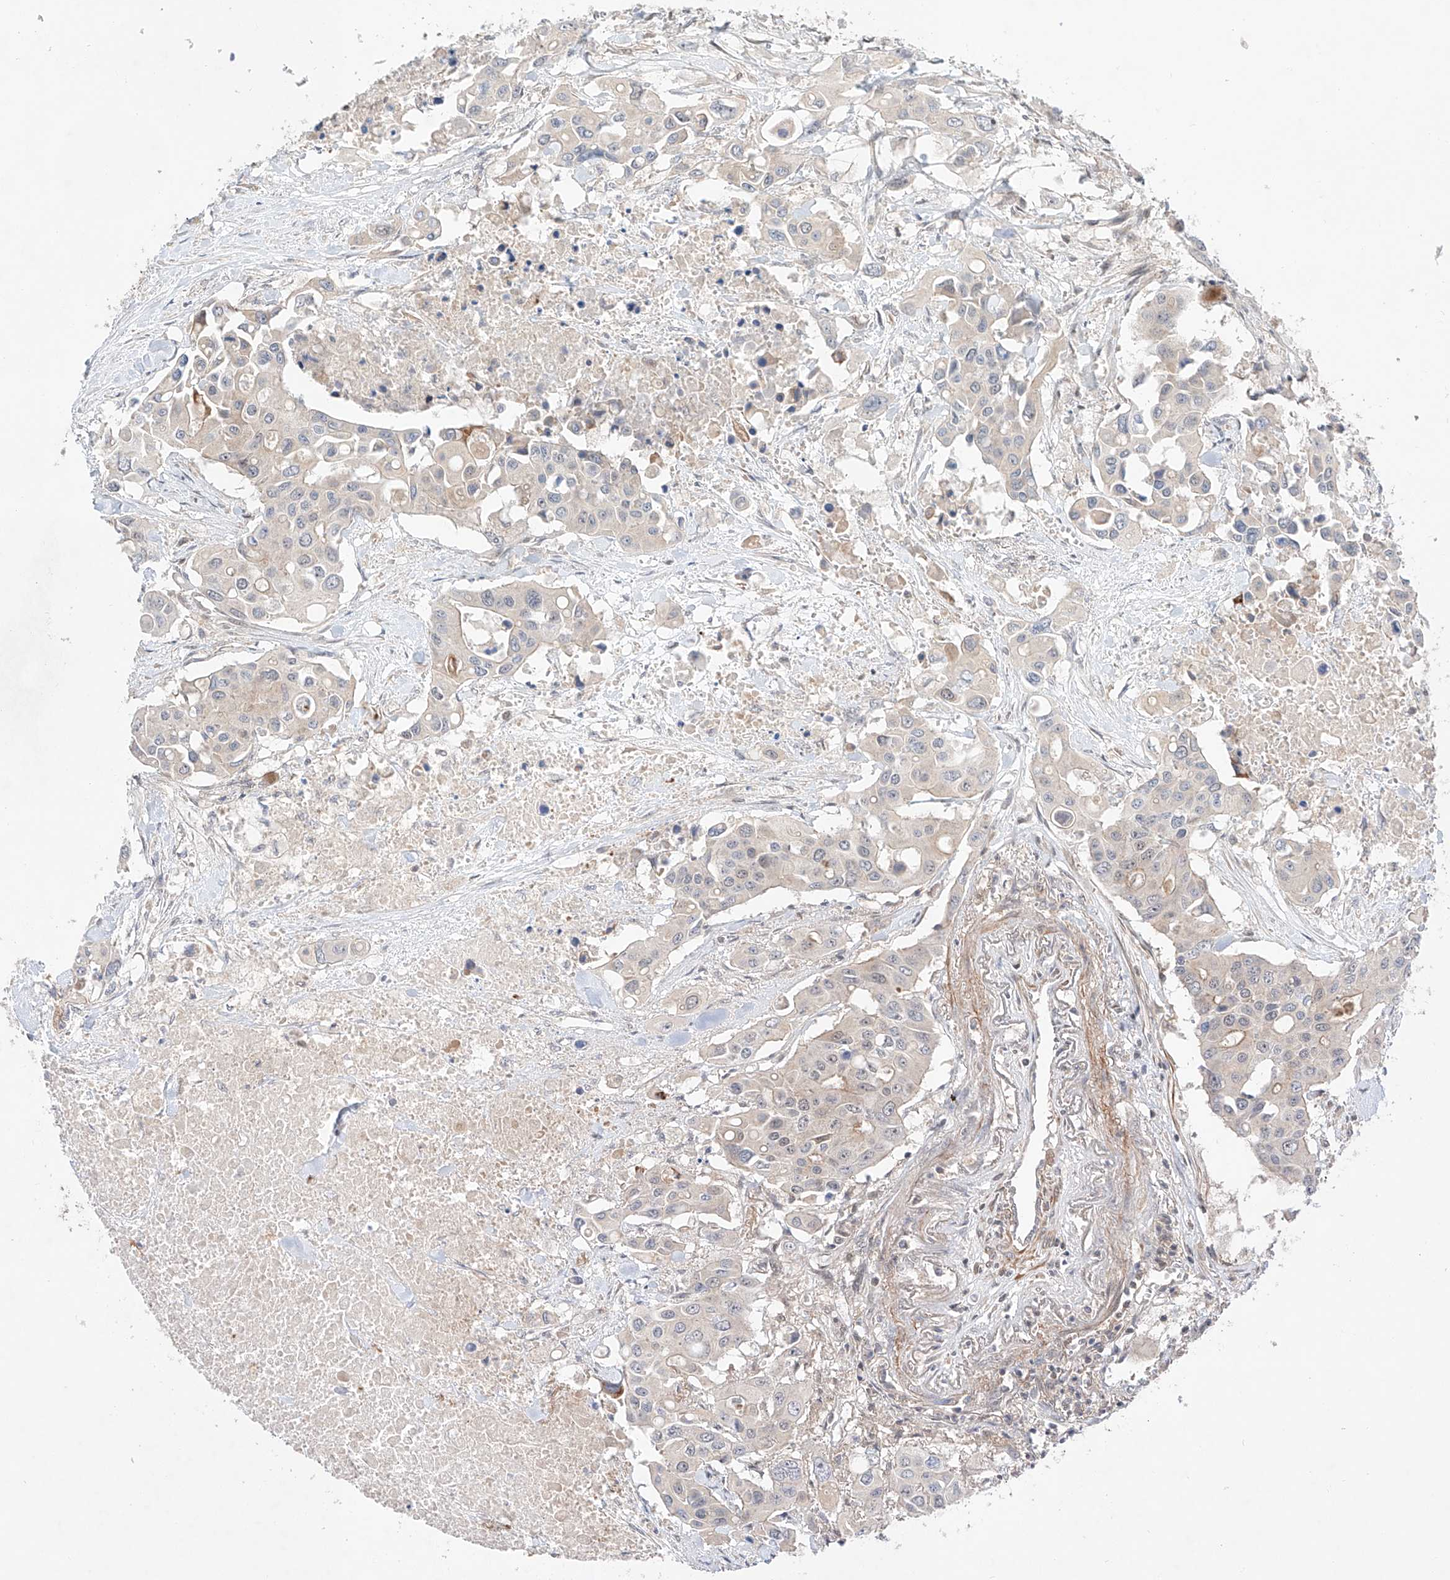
{"staining": {"intensity": "negative", "quantity": "none", "location": "none"}, "tissue": "colorectal cancer", "cell_type": "Tumor cells", "image_type": "cancer", "snomed": [{"axis": "morphology", "description": "Adenocarcinoma, NOS"}, {"axis": "topography", "description": "Colon"}], "caption": "An immunohistochemistry (IHC) histopathology image of adenocarcinoma (colorectal) is shown. There is no staining in tumor cells of adenocarcinoma (colorectal).", "gene": "TSR2", "patient": {"sex": "male", "age": 77}}